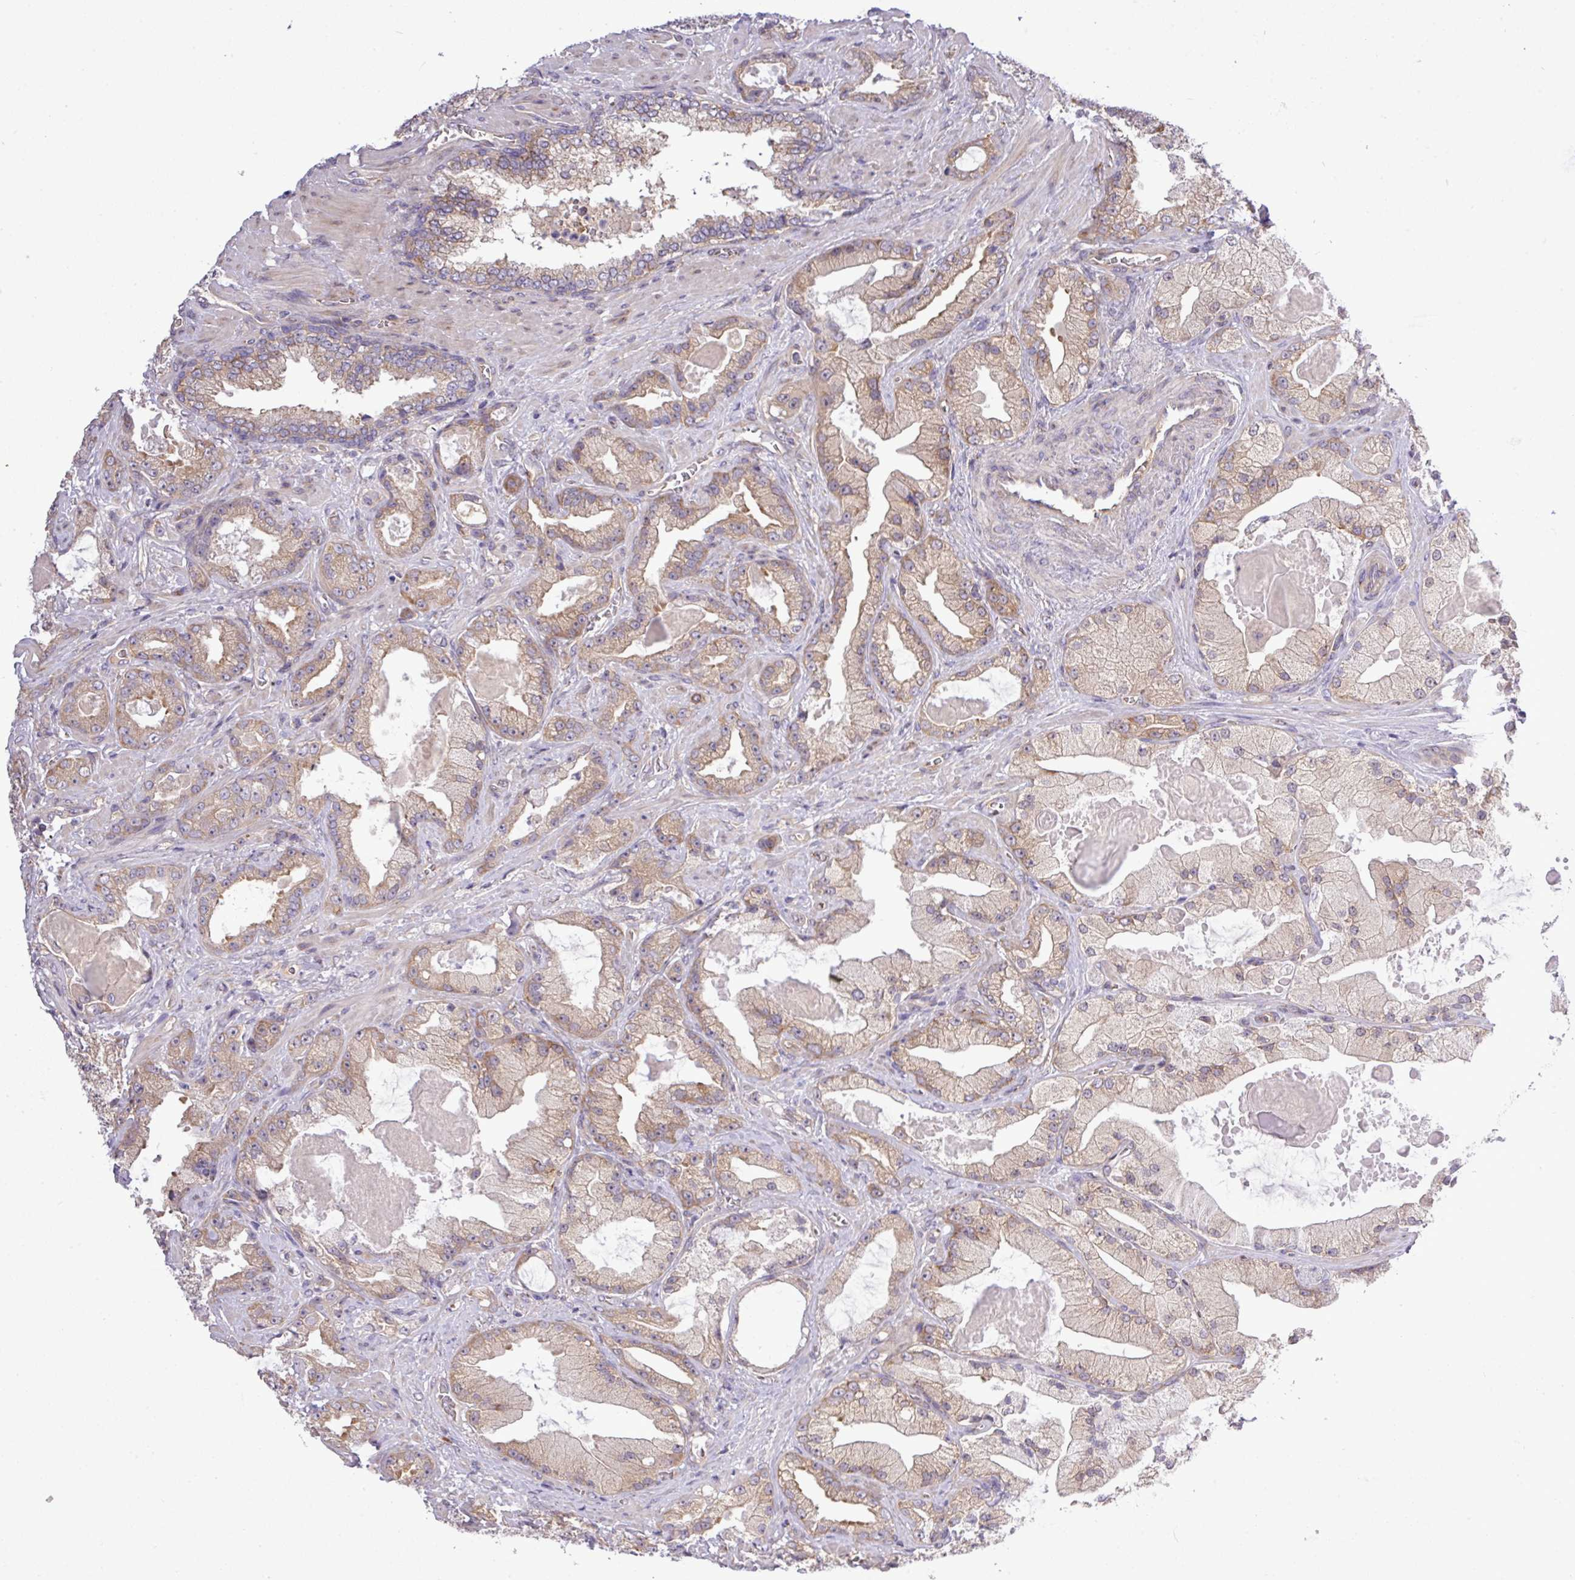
{"staining": {"intensity": "weak", "quantity": ">75%", "location": "cytoplasmic/membranous"}, "tissue": "prostate cancer", "cell_type": "Tumor cells", "image_type": "cancer", "snomed": [{"axis": "morphology", "description": "Adenocarcinoma, High grade"}, {"axis": "topography", "description": "Prostate"}], "caption": "IHC of human prostate cancer demonstrates low levels of weak cytoplasmic/membranous expression in about >75% of tumor cells.", "gene": "FAM222B", "patient": {"sex": "male", "age": 68}}